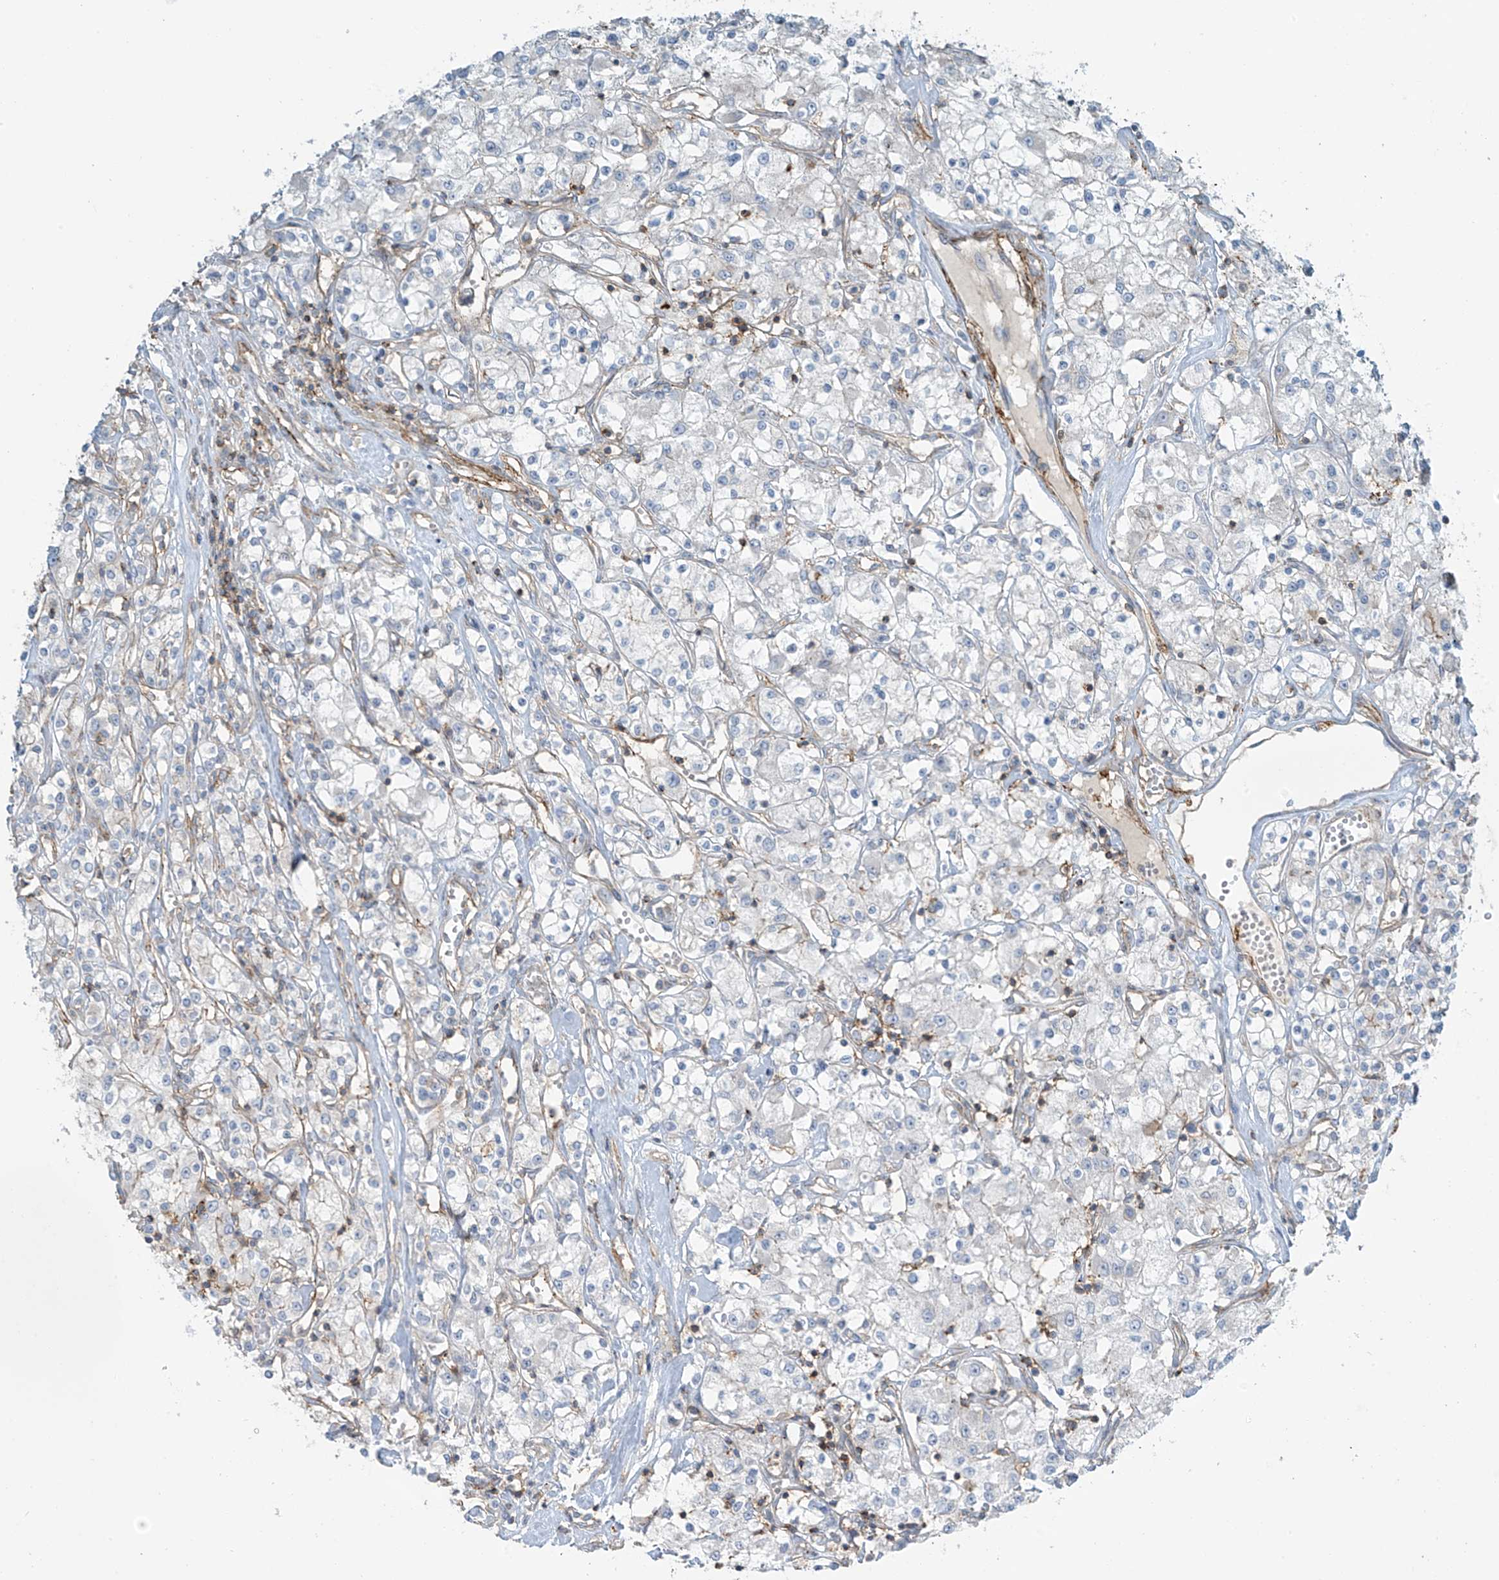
{"staining": {"intensity": "negative", "quantity": "none", "location": "none"}, "tissue": "renal cancer", "cell_type": "Tumor cells", "image_type": "cancer", "snomed": [{"axis": "morphology", "description": "Adenocarcinoma, NOS"}, {"axis": "topography", "description": "Kidney"}], "caption": "Immunohistochemistry (IHC) micrograph of neoplastic tissue: human renal cancer (adenocarcinoma) stained with DAB (3,3'-diaminobenzidine) reveals no significant protein expression in tumor cells. (Brightfield microscopy of DAB (3,3'-diaminobenzidine) immunohistochemistry at high magnification).", "gene": "SLC9A2", "patient": {"sex": "female", "age": 59}}